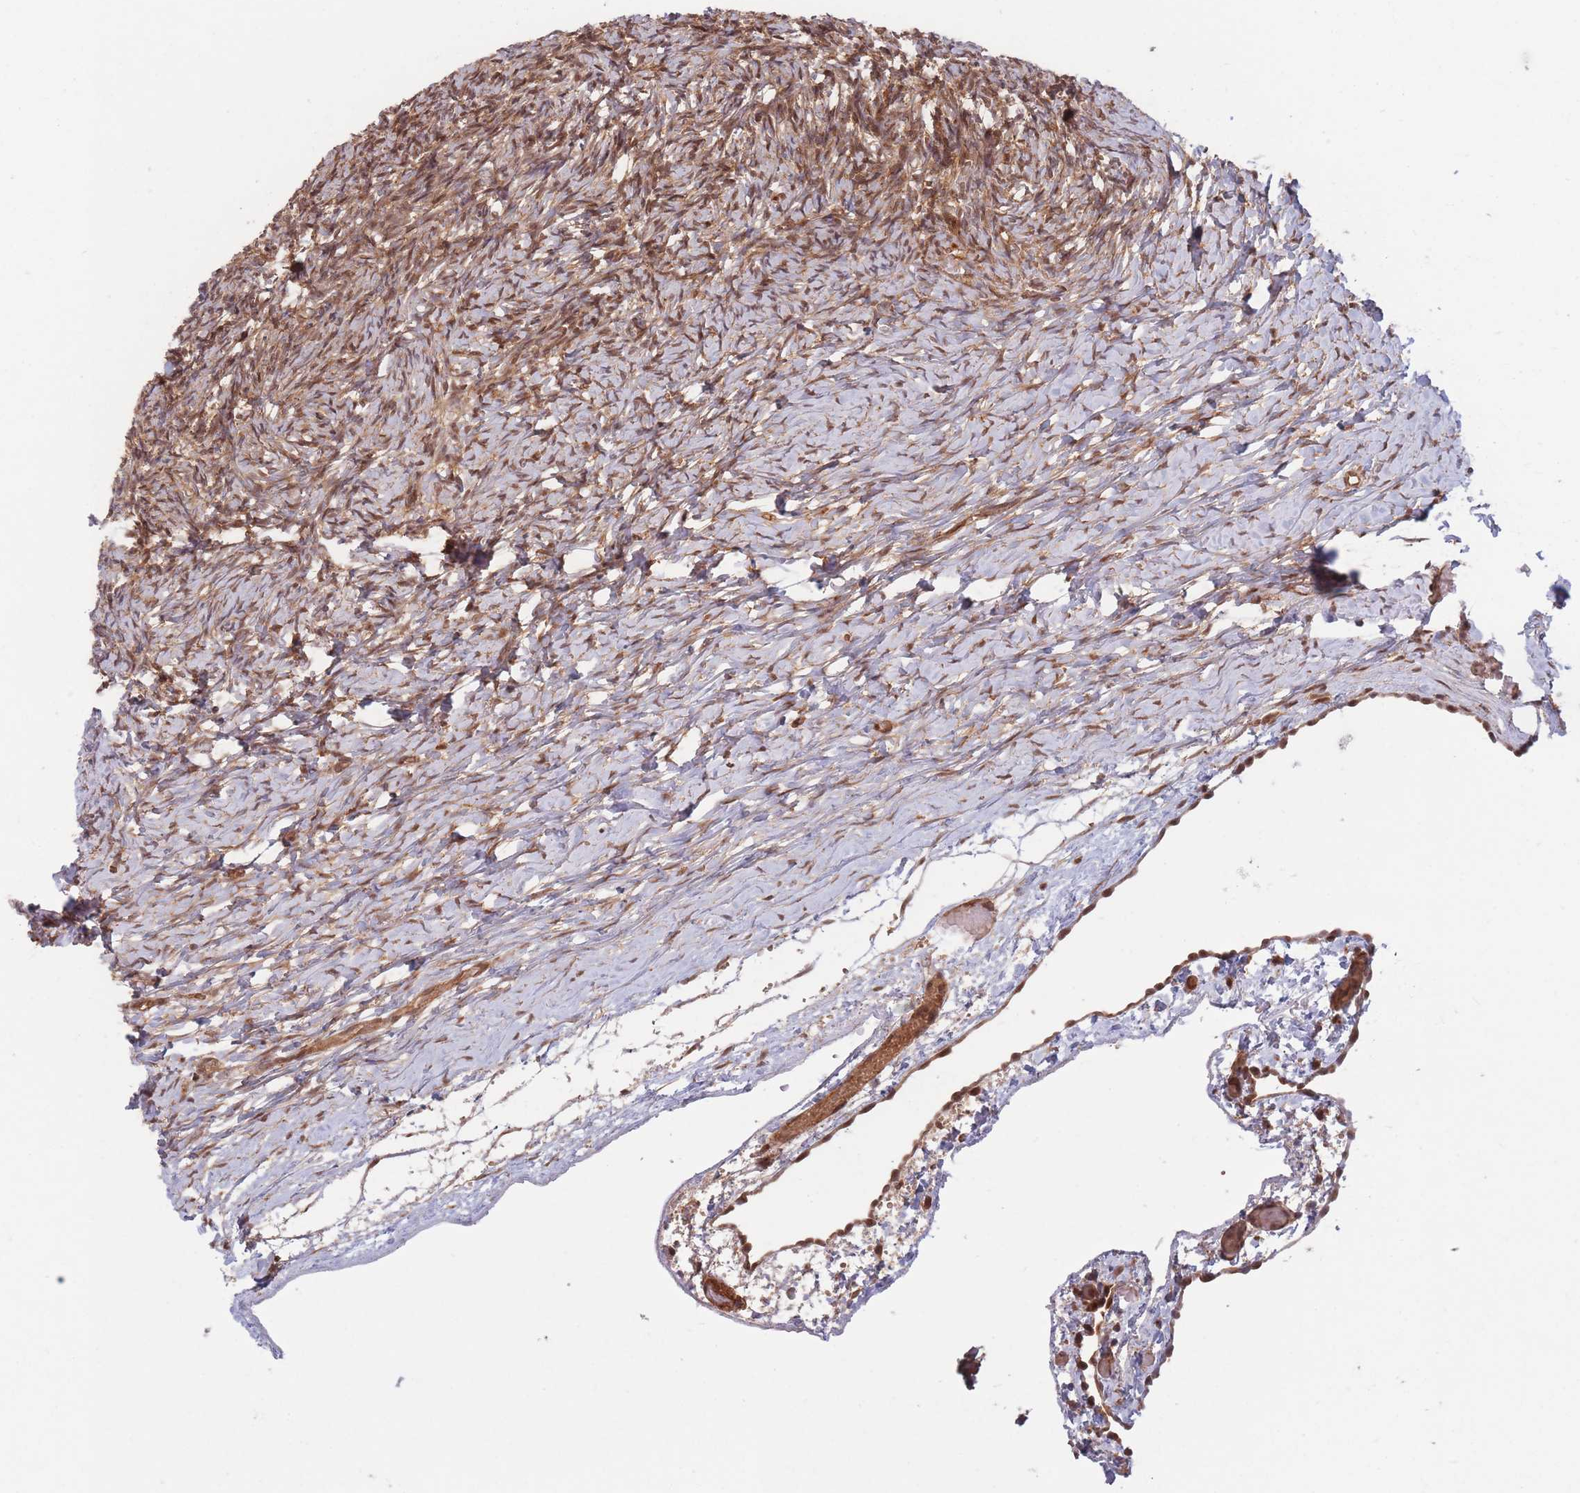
{"staining": {"intensity": "moderate", "quantity": ">75%", "location": "cytoplasmic/membranous"}, "tissue": "ovary", "cell_type": "Ovarian stroma cells", "image_type": "normal", "snomed": [{"axis": "morphology", "description": "Normal tissue, NOS"}, {"axis": "topography", "description": "Ovary"}], "caption": "Ovary stained with immunohistochemistry (IHC) reveals moderate cytoplasmic/membranous expression in approximately >75% of ovarian stroma cells. (DAB (3,3'-diaminobenzidine) IHC with brightfield microscopy, high magnification).", "gene": "PODXL2", "patient": {"sex": "female", "age": 39}}